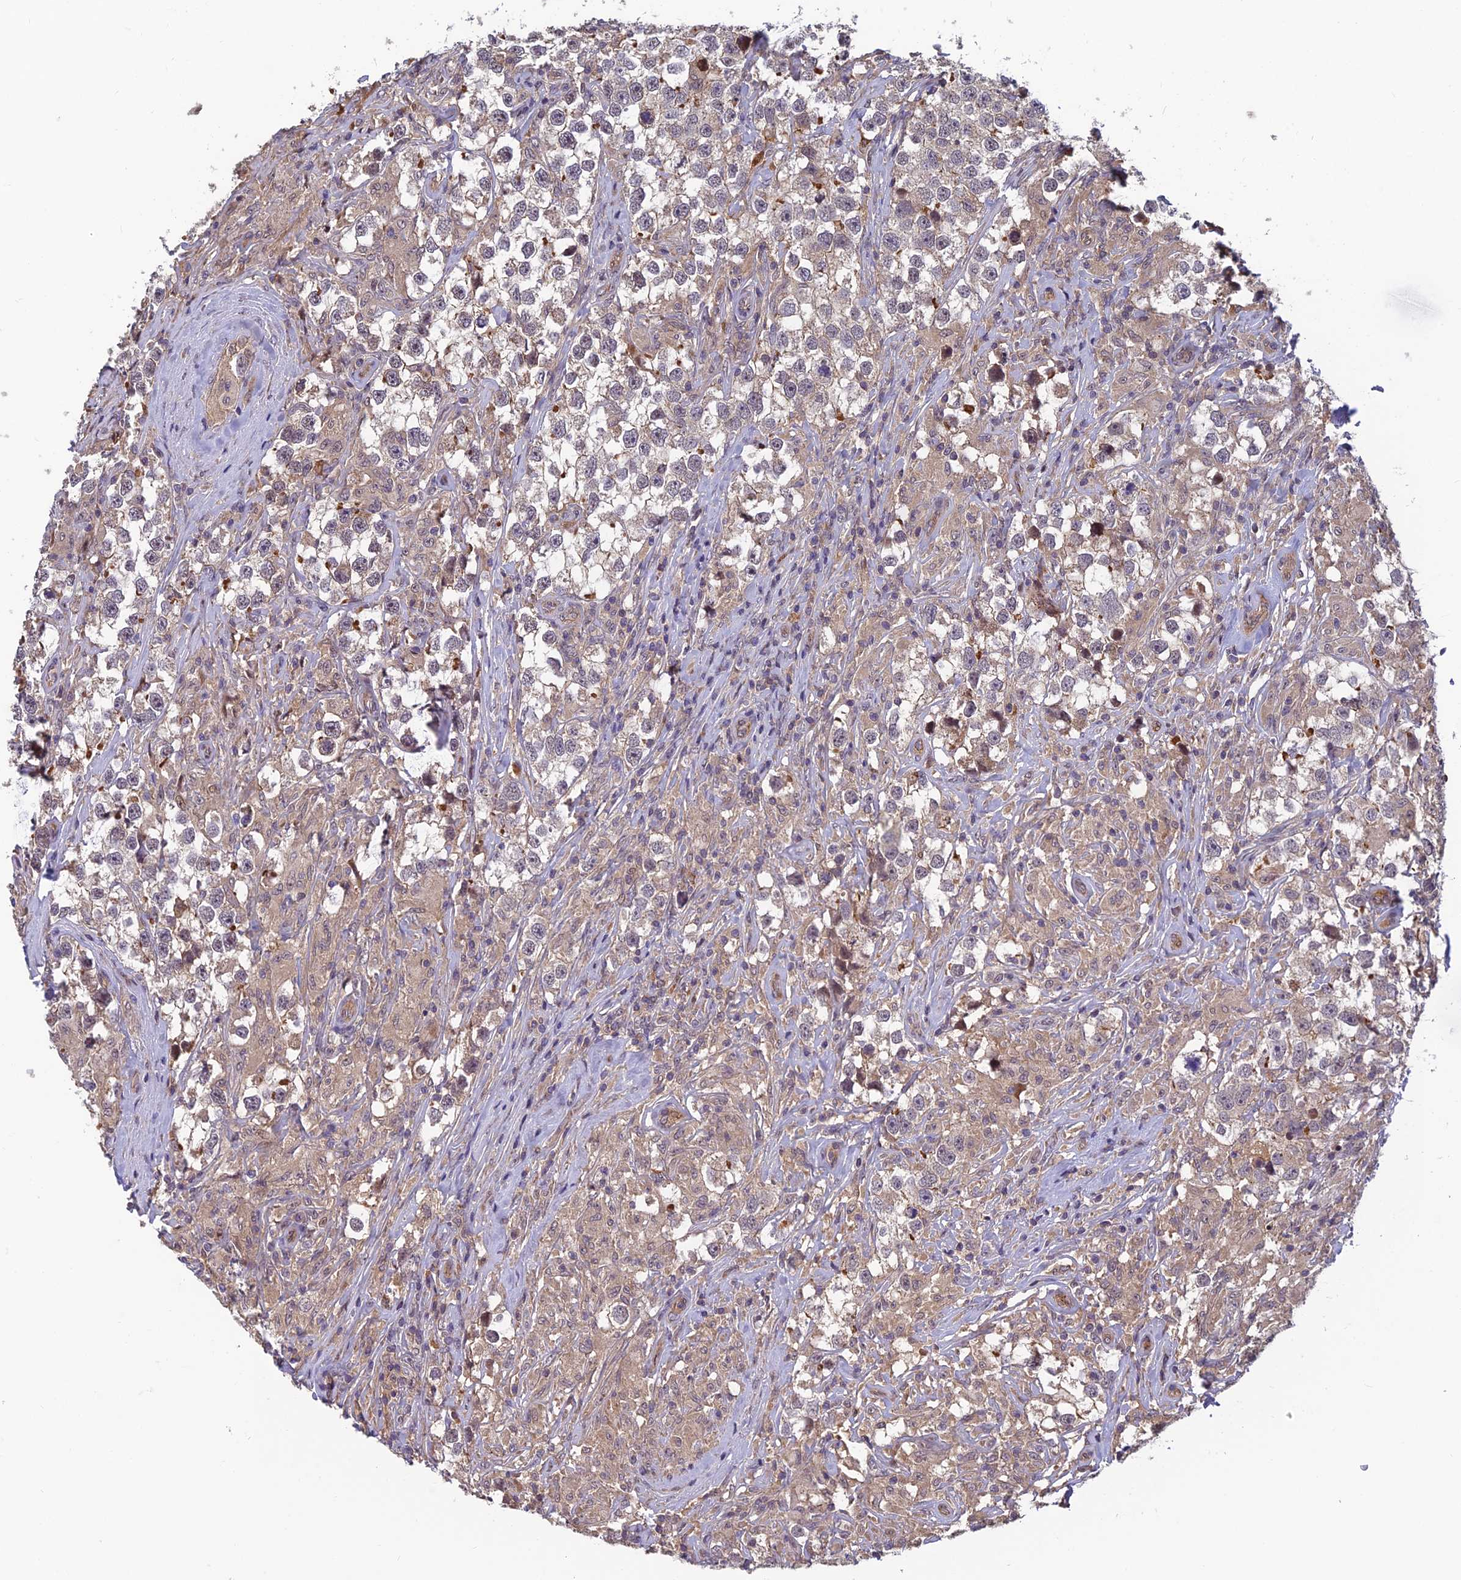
{"staining": {"intensity": "negative", "quantity": "none", "location": "none"}, "tissue": "testis cancer", "cell_type": "Tumor cells", "image_type": "cancer", "snomed": [{"axis": "morphology", "description": "Seminoma, NOS"}, {"axis": "topography", "description": "Testis"}], "caption": "There is no significant positivity in tumor cells of seminoma (testis). The staining is performed using DAB brown chromogen with nuclei counter-stained in using hematoxylin.", "gene": "PIKFYVE", "patient": {"sex": "male", "age": 46}}